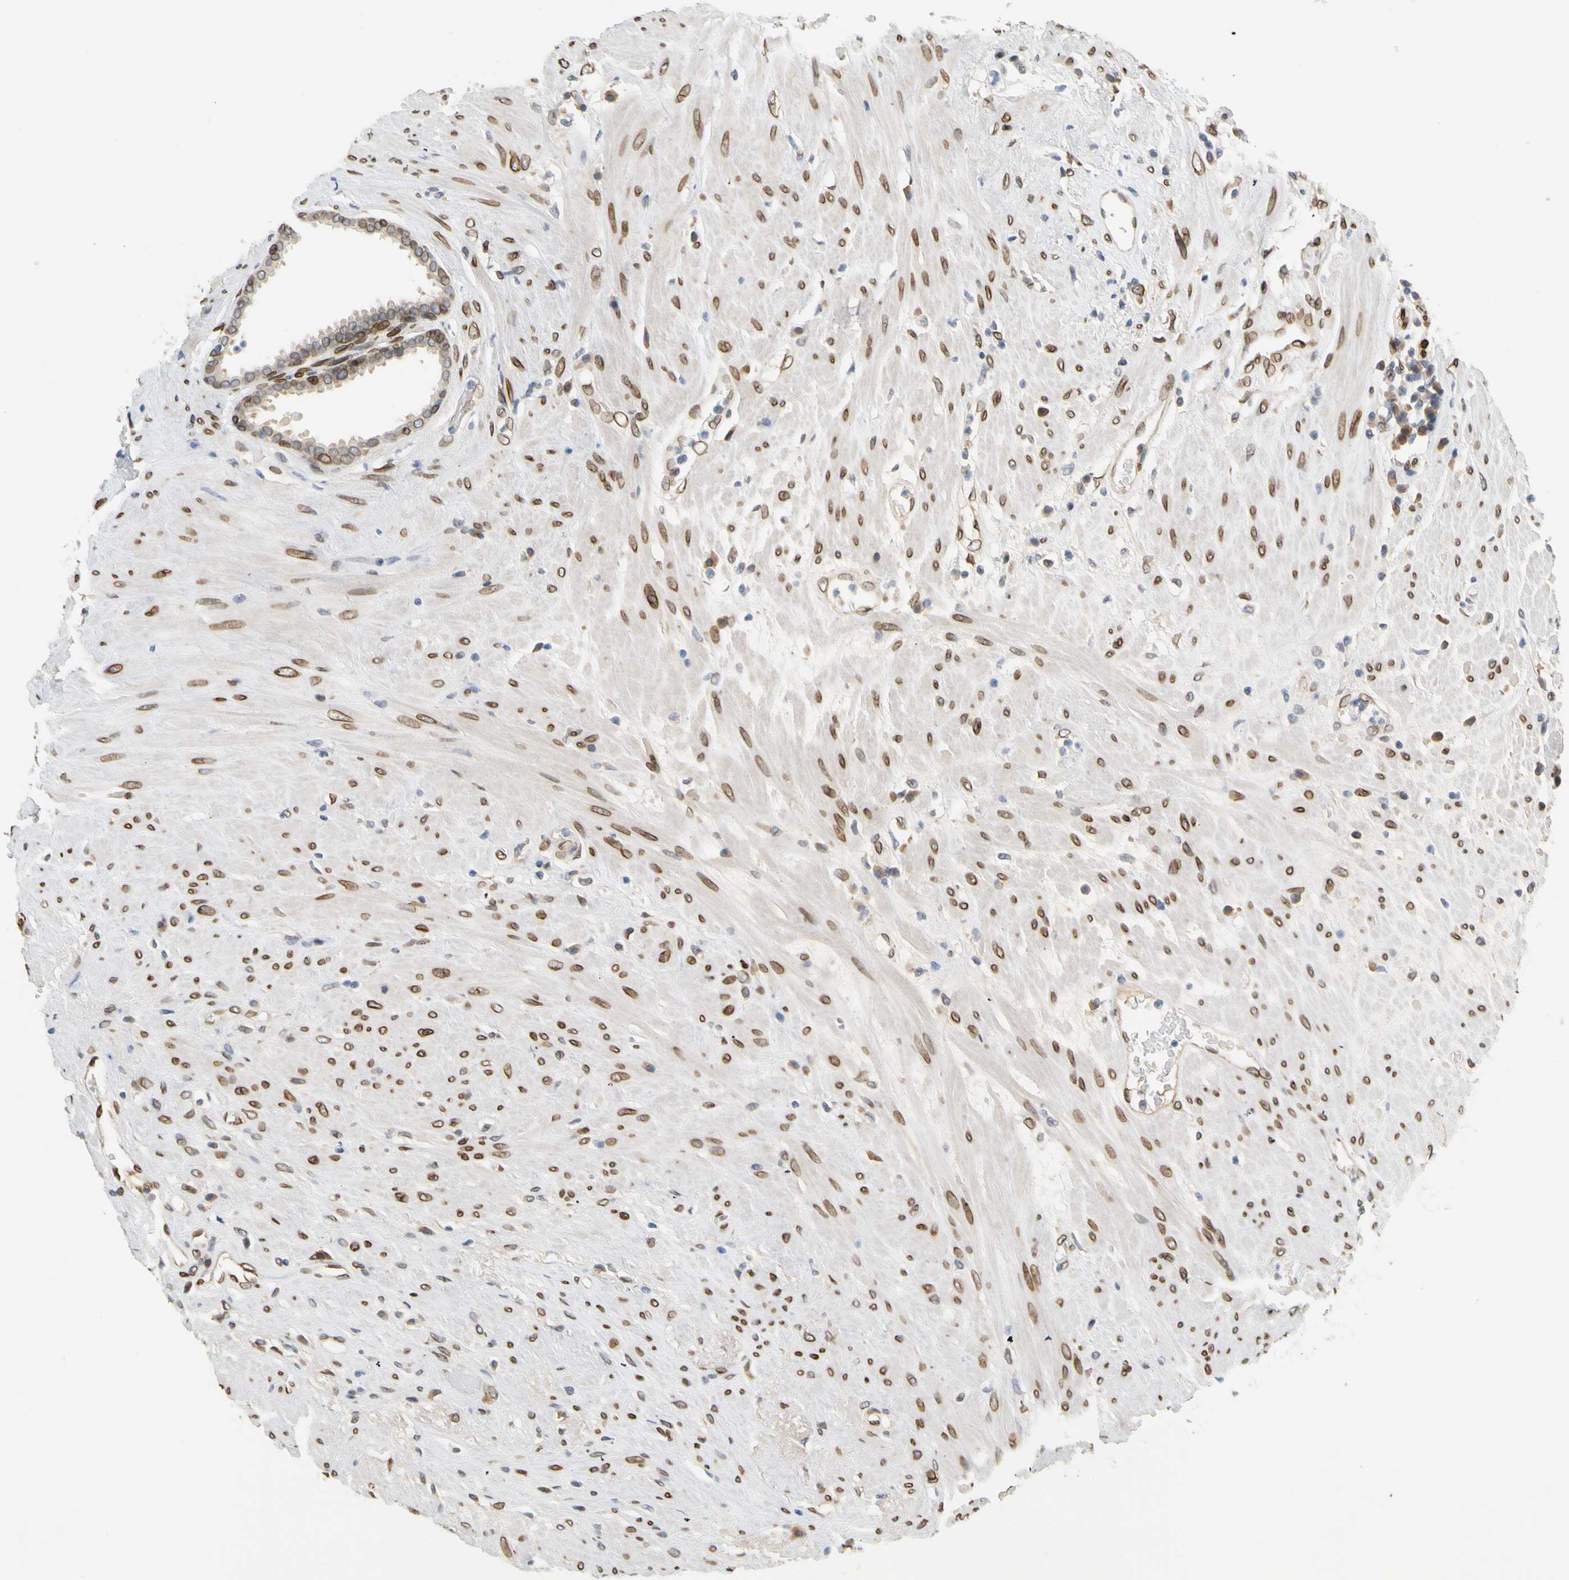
{"staining": {"intensity": "moderate", "quantity": ">75%", "location": "cytoplasmic/membranous,nuclear"}, "tissue": "seminal vesicle", "cell_type": "Glandular cells", "image_type": "normal", "snomed": [{"axis": "morphology", "description": "Normal tissue, NOS"}, {"axis": "topography", "description": "Seminal veicle"}], "caption": "A photomicrograph showing moderate cytoplasmic/membranous,nuclear positivity in about >75% of glandular cells in normal seminal vesicle, as visualized by brown immunohistochemical staining.", "gene": "SUN1", "patient": {"sex": "male", "age": 61}}